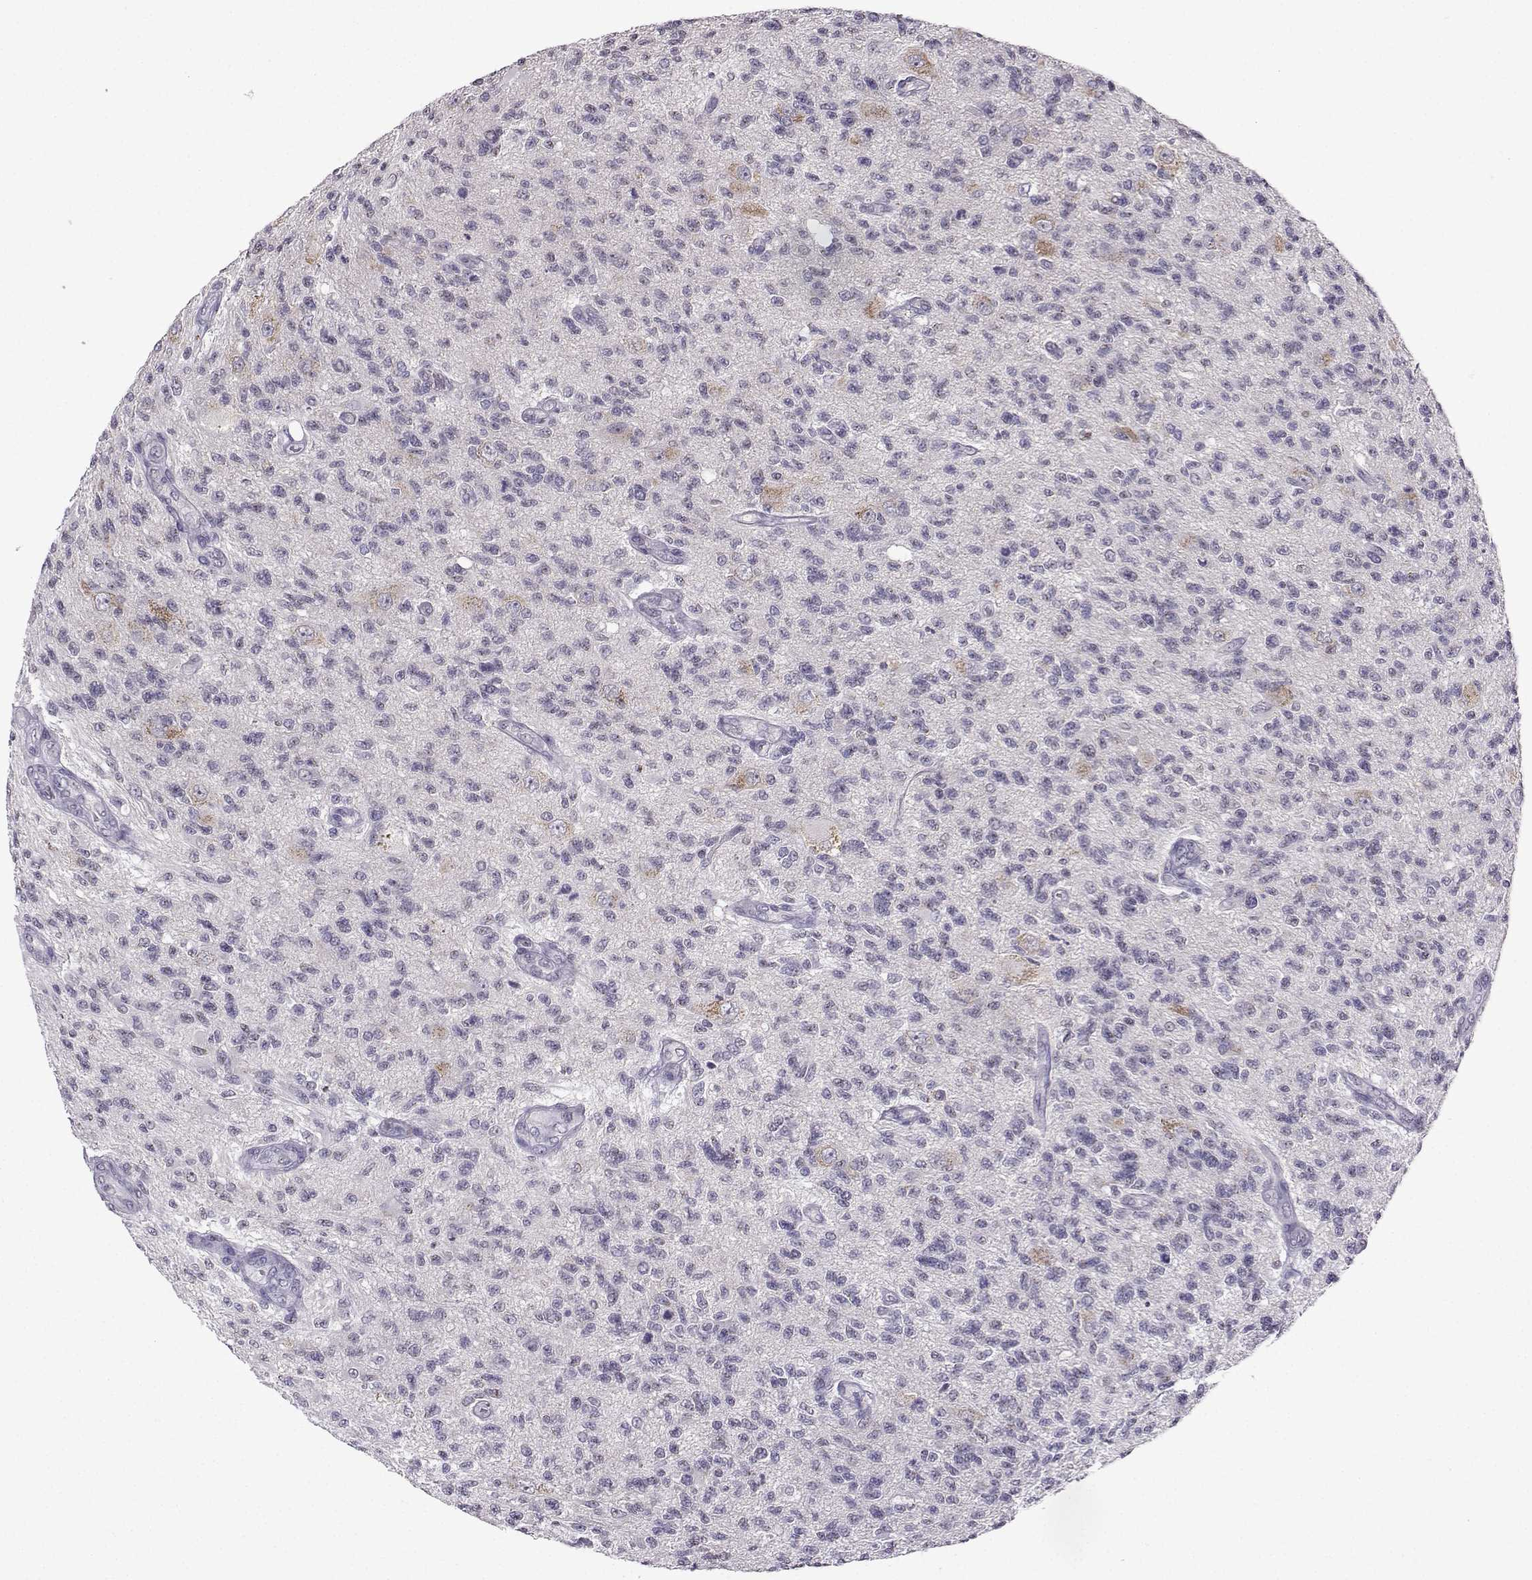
{"staining": {"intensity": "negative", "quantity": "none", "location": "none"}, "tissue": "glioma", "cell_type": "Tumor cells", "image_type": "cancer", "snomed": [{"axis": "morphology", "description": "Glioma, malignant, High grade"}, {"axis": "topography", "description": "Brain"}], "caption": "An immunohistochemistry image of malignant glioma (high-grade) is shown. There is no staining in tumor cells of malignant glioma (high-grade).", "gene": "LRFN2", "patient": {"sex": "male", "age": 56}}